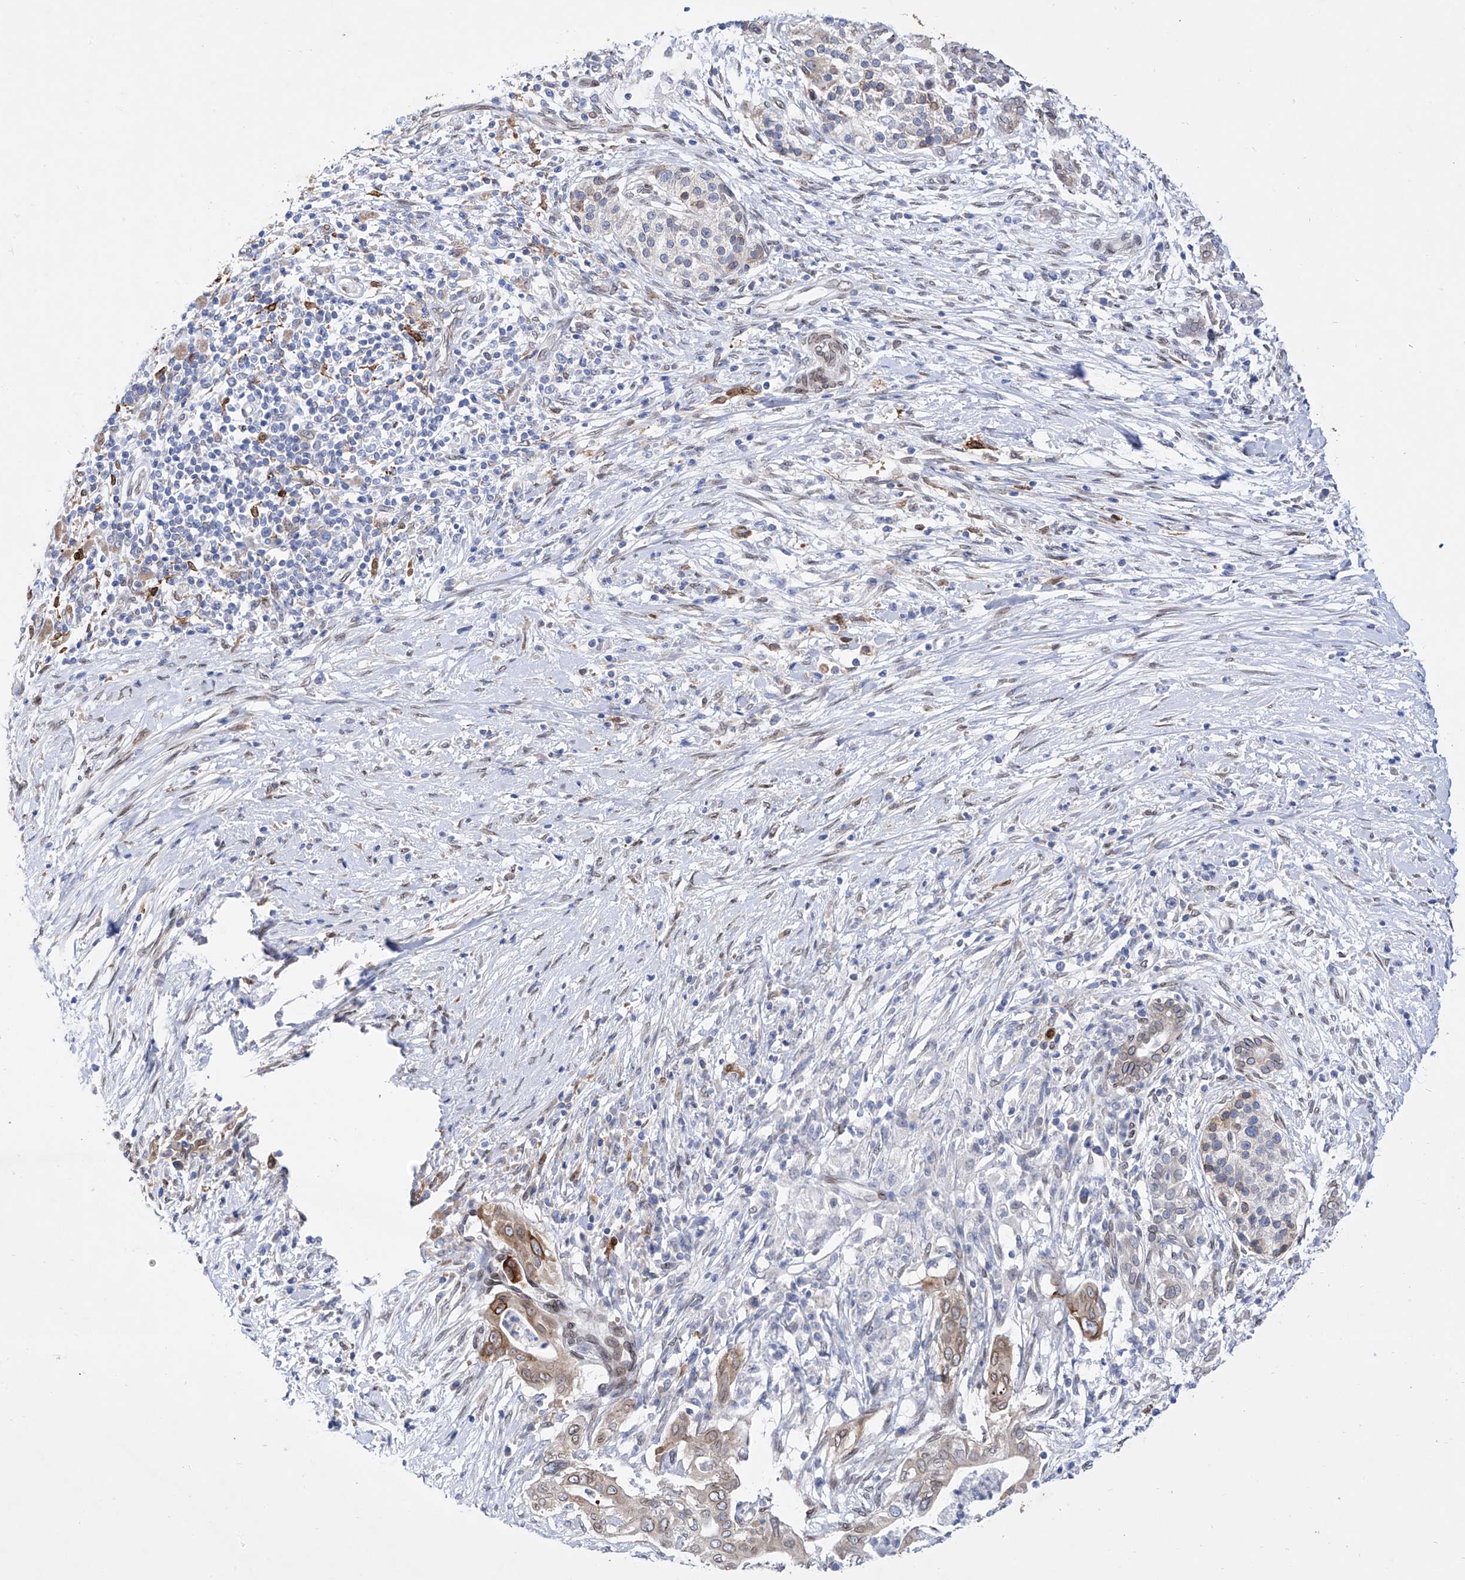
{"staining": {"intensity": "moderate", "quantity": "<25%", "location": "cytoplasmic/membranous"}, "tissue": "pancreatic cancer", "cell_type": "Tumor cells", "image_type": "cancer", "snomed": [{"axis": "morphology", "description": "Adenocarcinoma, NOS"}, {"axis": "topography", "description": "Pancreas"}], "caption": "A low amount of moderate cytoplasmic/membranous positivity is appreciated in about <25% of tumor cells in pancreatic cancer tissue.", "gene": "LCLAT1", "patient": {"sex": "male", "age": 58}}